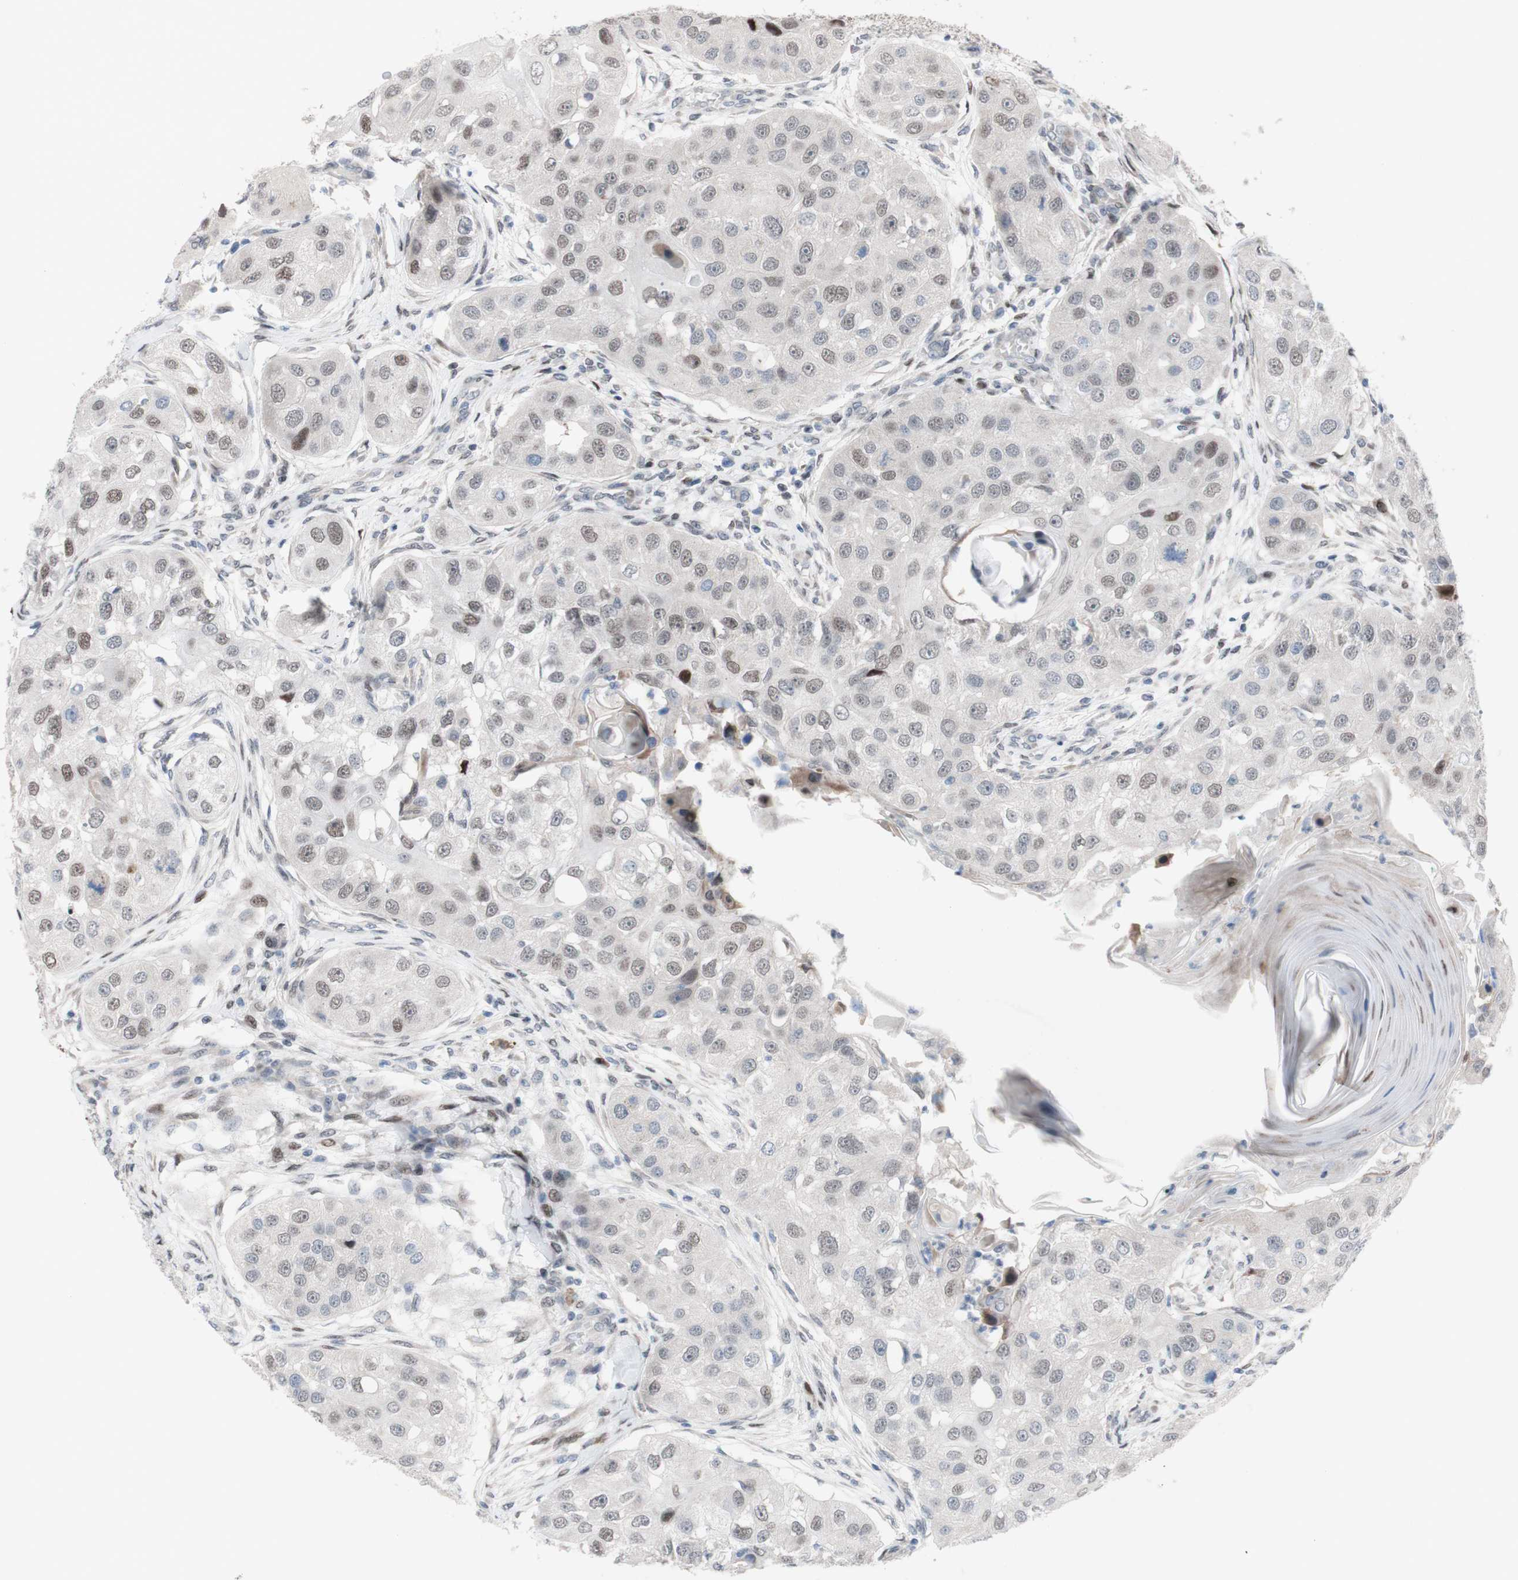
{"staining": {"intensity": "weak", "quantity": "<25%", "location": "nuclear"}, "tissue": "head and neck cancer", "cell_type": "Tumor cells", "image_type": "cancer", "snomed": [{"axis": "morphology", "description": "Normal tissue, NOS"}, {"axis": "morphology", "description": "Squamous cell carcinoma, NOS"}, {"axis": "topography", "description": "Skeletal muscle"}, {"axis": "topography", "description": "Head-Neck"}], "caption": "Immunohistochemistry (IHC) photomicrograph of human head and neck squamous cell carcinoma stained for a protein (brown), which displays no positivity in tumor cells. (DAB immunohistochemistry (IHC) with hematoxylin counter stain).", "gene": "PHTF2", "patient": {"sex": "male", "age": 51}}